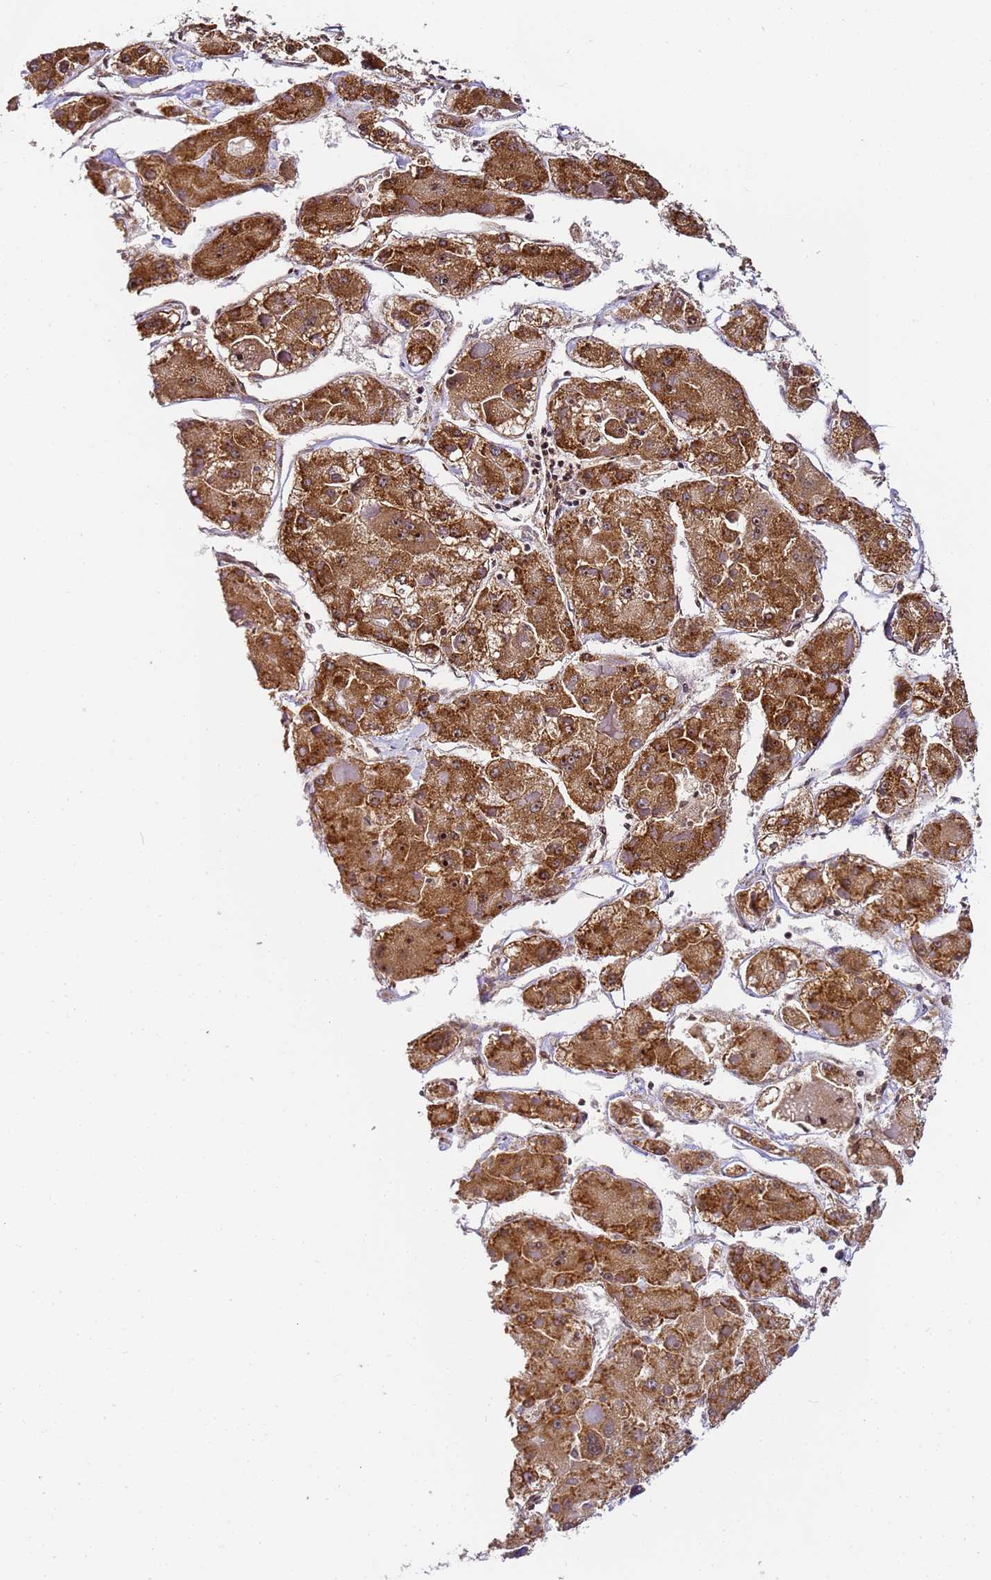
{"staining": {"intensity": "strong", "quantity": ">75%", "location": "cytoplasmic/membranous"}, "tissue": "liver cancer", "cell_type": "Tumor cells", "image_type": "cancer", "snomed": [{"axis": "morphology", "description": "Carcinoma, Hepatocellular, NOS"}, {"axis": "topography", "description": "Liver"}], "caption": "High-power microscopy captured an immunohistochemistry histopathology image of liver cancer, revealing strong cytoplasmic/membranous positivity in approximately >75% of tumor cells.", "gene": "RPL13A", "patient": {"sex": "female", "age": 73}}